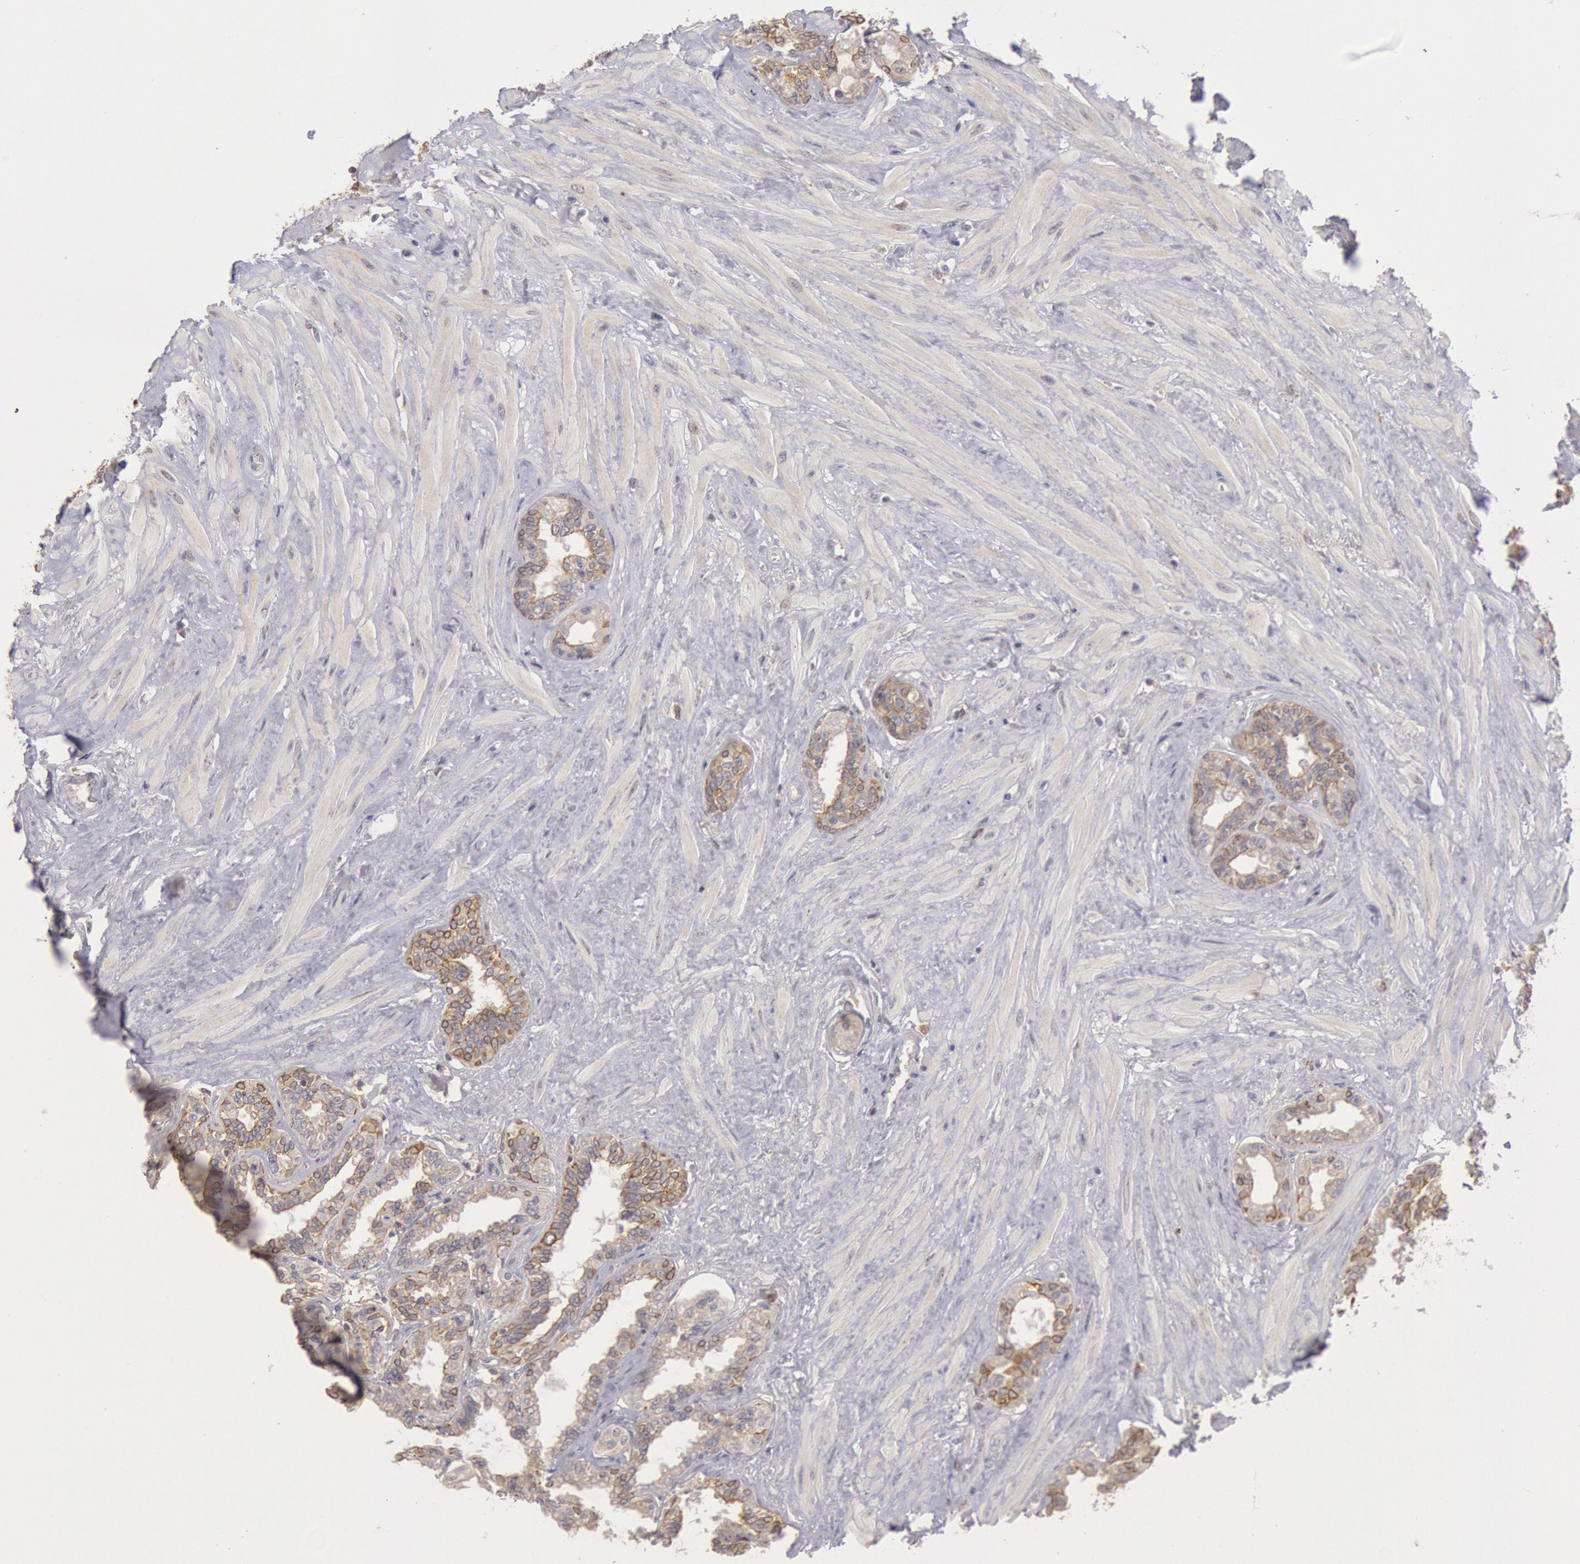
{"staining": {"intensity": "moderate", "quantity": ">75%", "location": "cytoplasmic/membranous"}, "tissue": "seminal vesicle", "cell_type": "Glandular cells", "image_type": "normal", "snomed": [{"axis": "morphology", "description": "Normal tissue, NOS"}, {"axis": "morphology", "description": "Inflammation, NOS"}, {"axis": "topography", "description": "Urinary bladder"}, {"axis": "topography", "description": "Prostate"}, {"axis": "topography", "description": "Seminal veicle"}], "caption": "Immunohistochemical staining of normal seminal vesicle exhibits >75% levels of moderate cytoplasmic/membranous protein staining in about >75% of glandular cells.", "gene": "PLA2G6", "patient": {"sex": "male", "age": 82}}